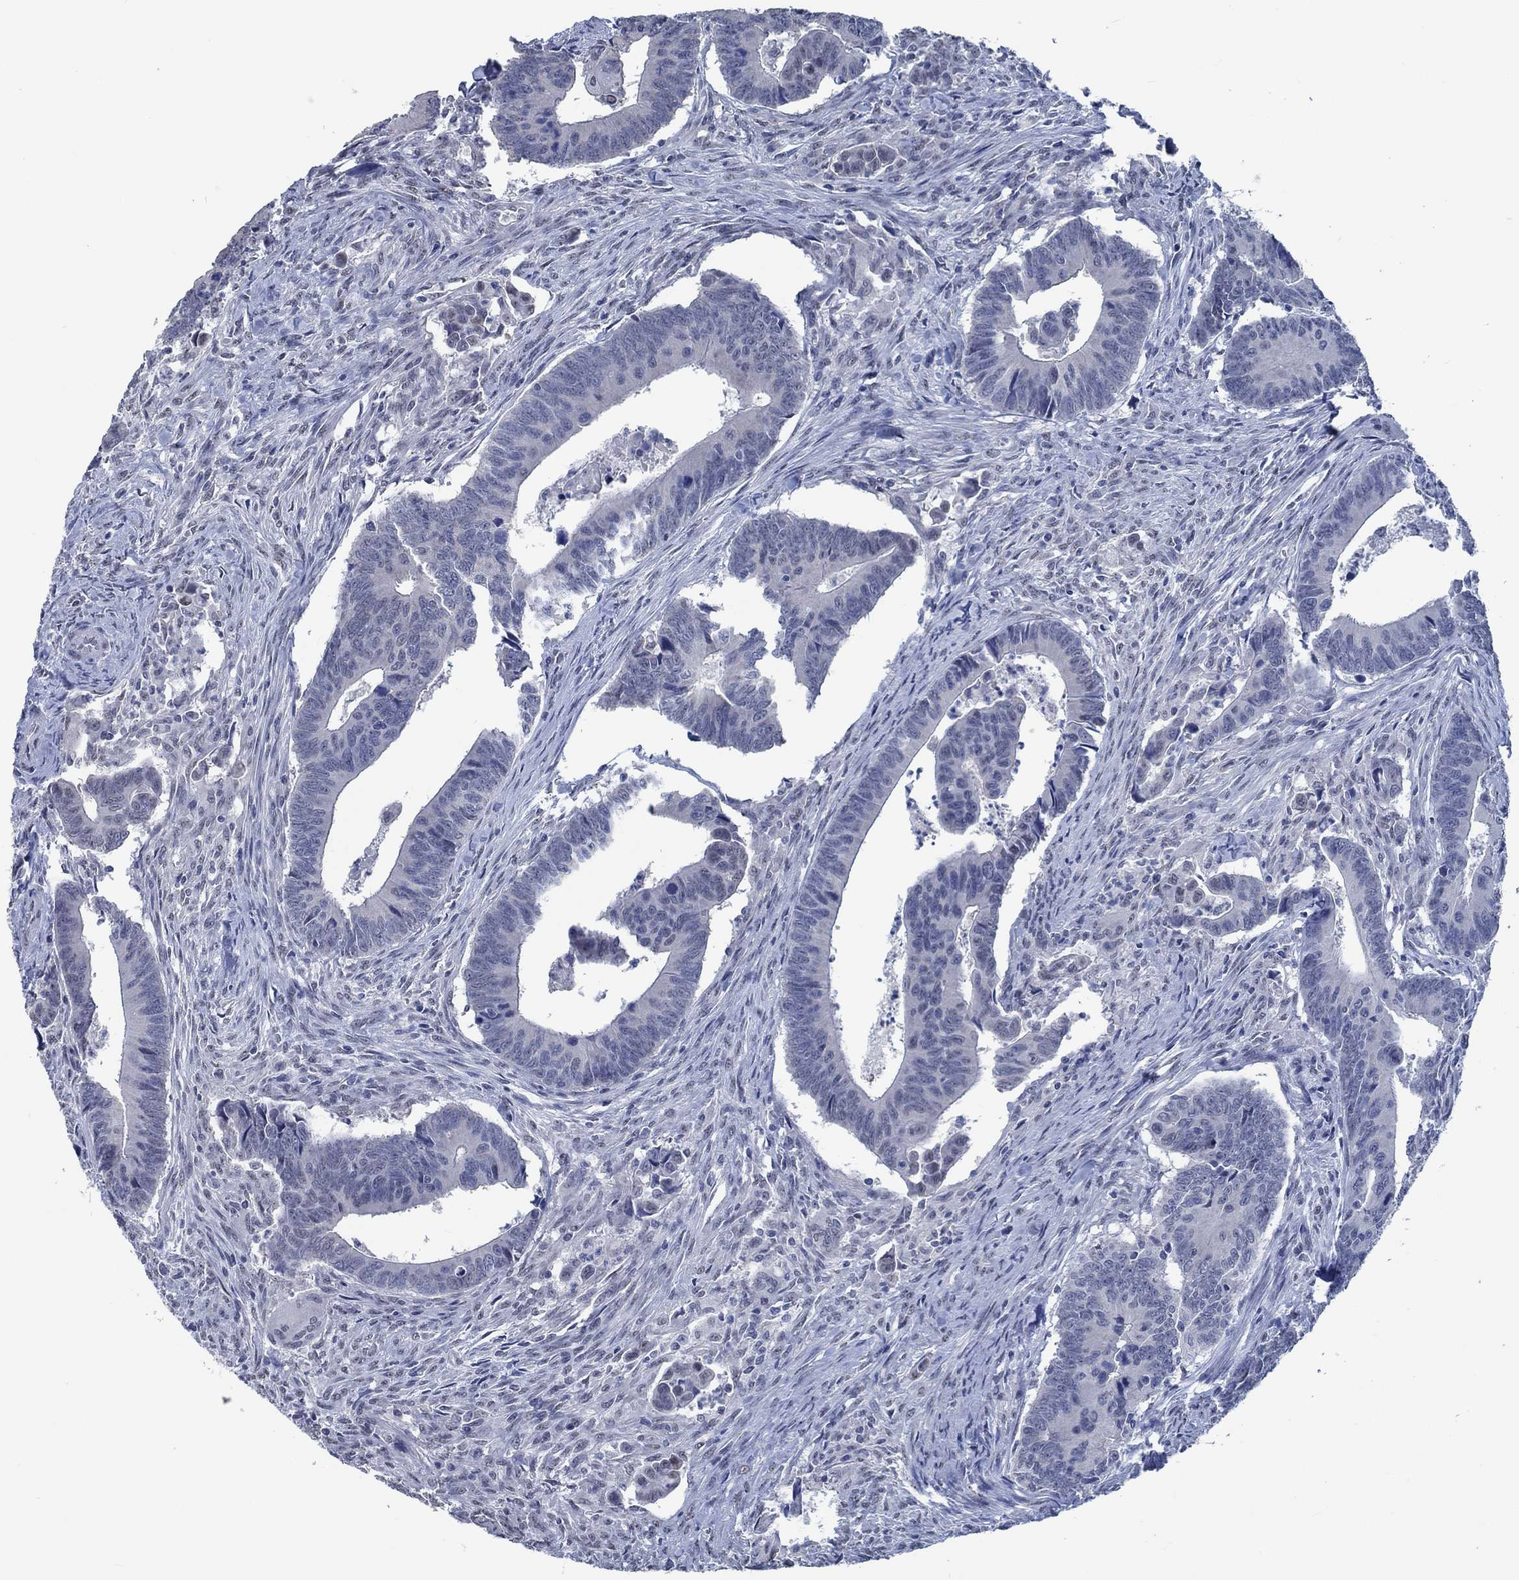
{"staining": {"intensity": "negative", "quantity": "none", "location": "none"}, "tissue": "colorectal cancer", "cell_type": "Tumor cells", "image_type": "cancer", "snomed": [{"axis": "morphology", "description": "Adenocarcinoma, NOS"}, {"axis": "topography", "description": "Rectum"}], "caption": "This image is of colorectal cancer (adenocarcinoma) stained with immunohistochemistry to label a protein in brown with the nuclei are counter-stained blue. There is no staining in tumor cells. Nuclei are stained in blue.", "gene": "OBSCN", "patient": {"sex": "male", "age": 67}}